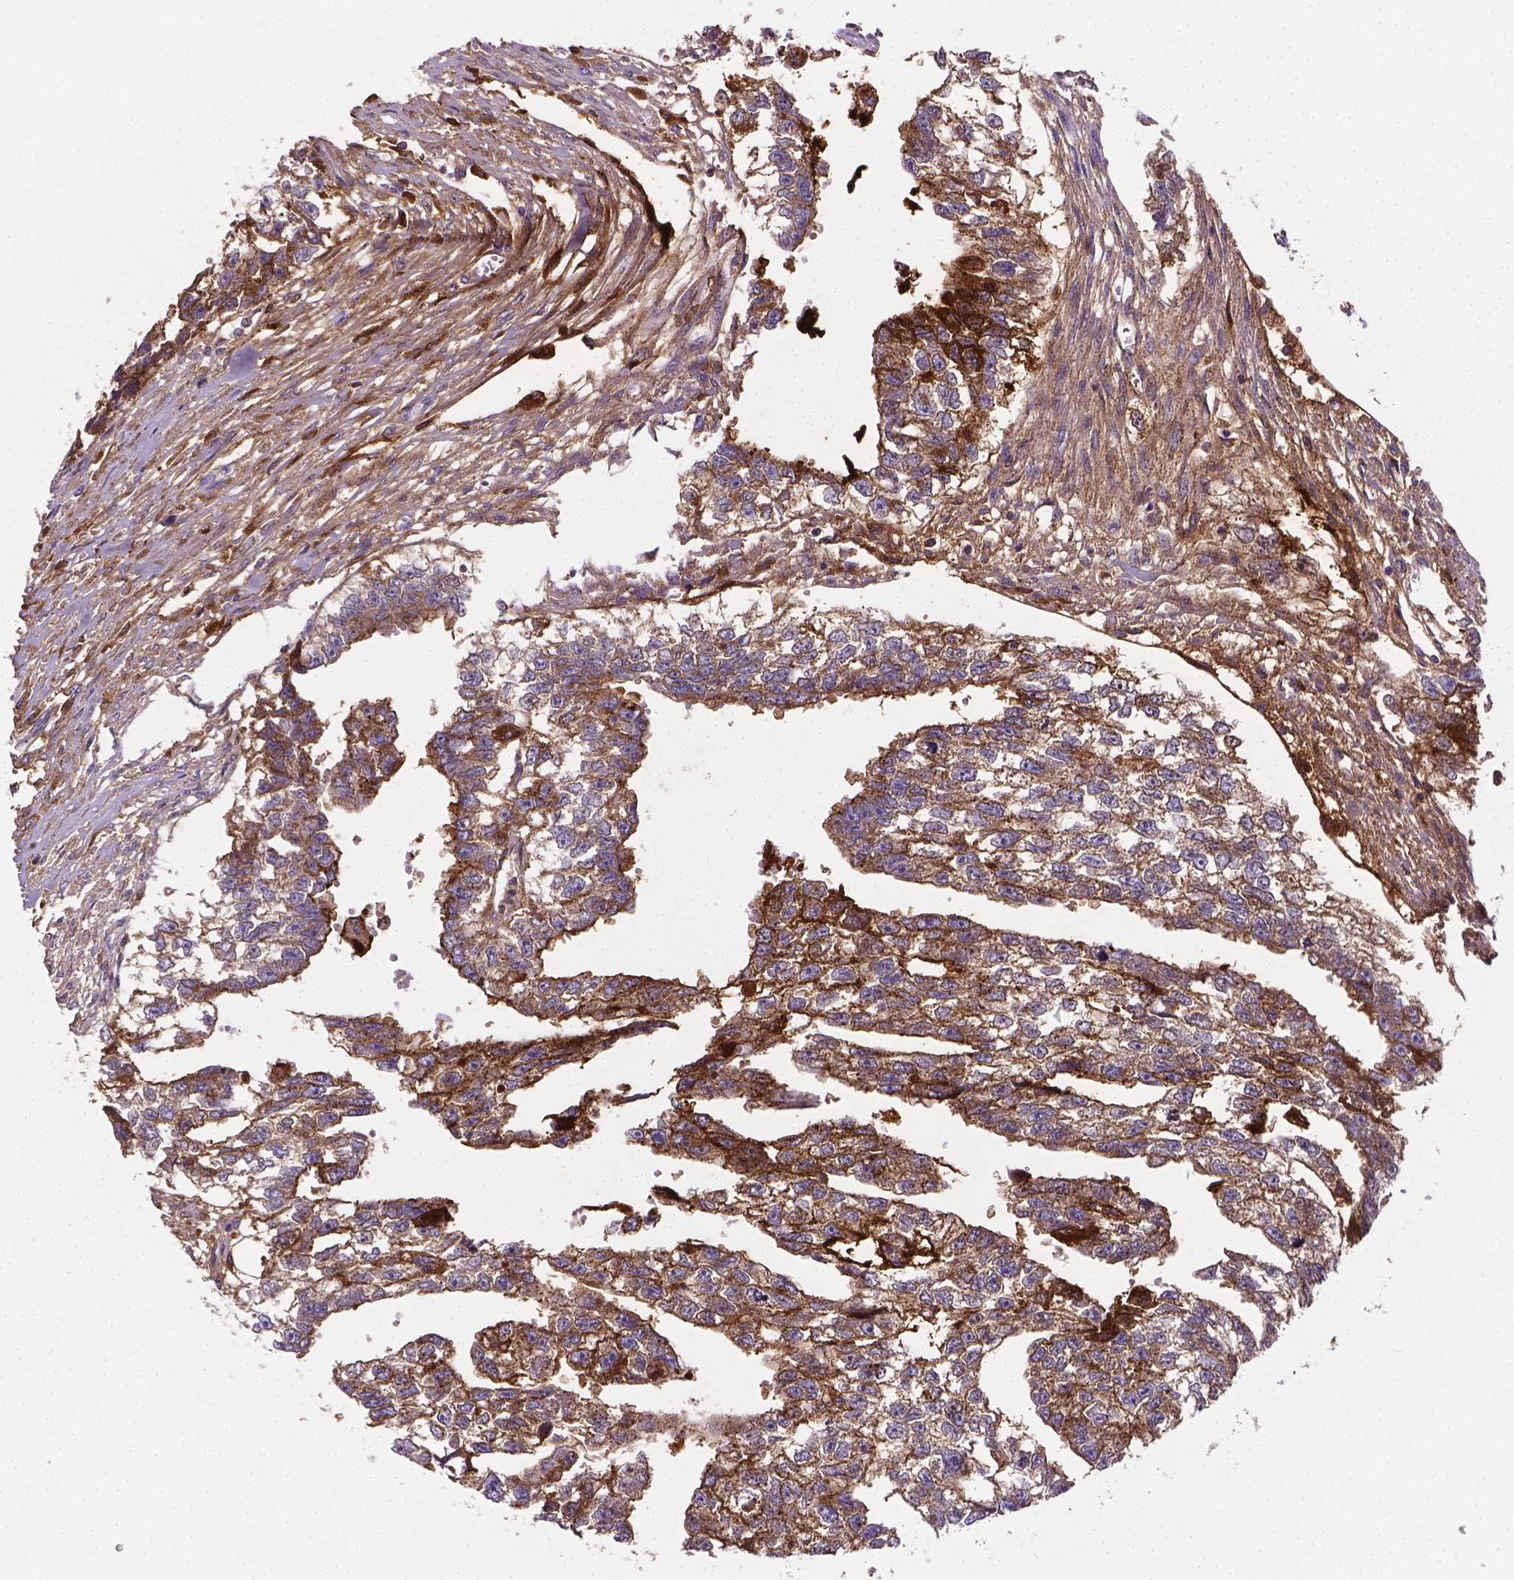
{"staining": {"intensity": "strong", "quantity": "25%-75%", "location": "cytoplasmic/membranous"}, "tissue": "testis cancer", "cell_type": "Tumor cells", "image_type": "cancer", "snomed": [{"axis": "morphology", "description": "Carcinoma, Embryonal, NOS"}, {"axis": "morphology", "description": "Teratoma, malignant, NOS"}, {"axis": "topography", "description": "Testis"}], "caption": "Testis cancer (embryonal carcinoma) stained for a protein reveals strong cytoplasmic/membranous positivity in tumor cells.", "gene": "APOE", "patient": {"sex": "male", "age": 44}}